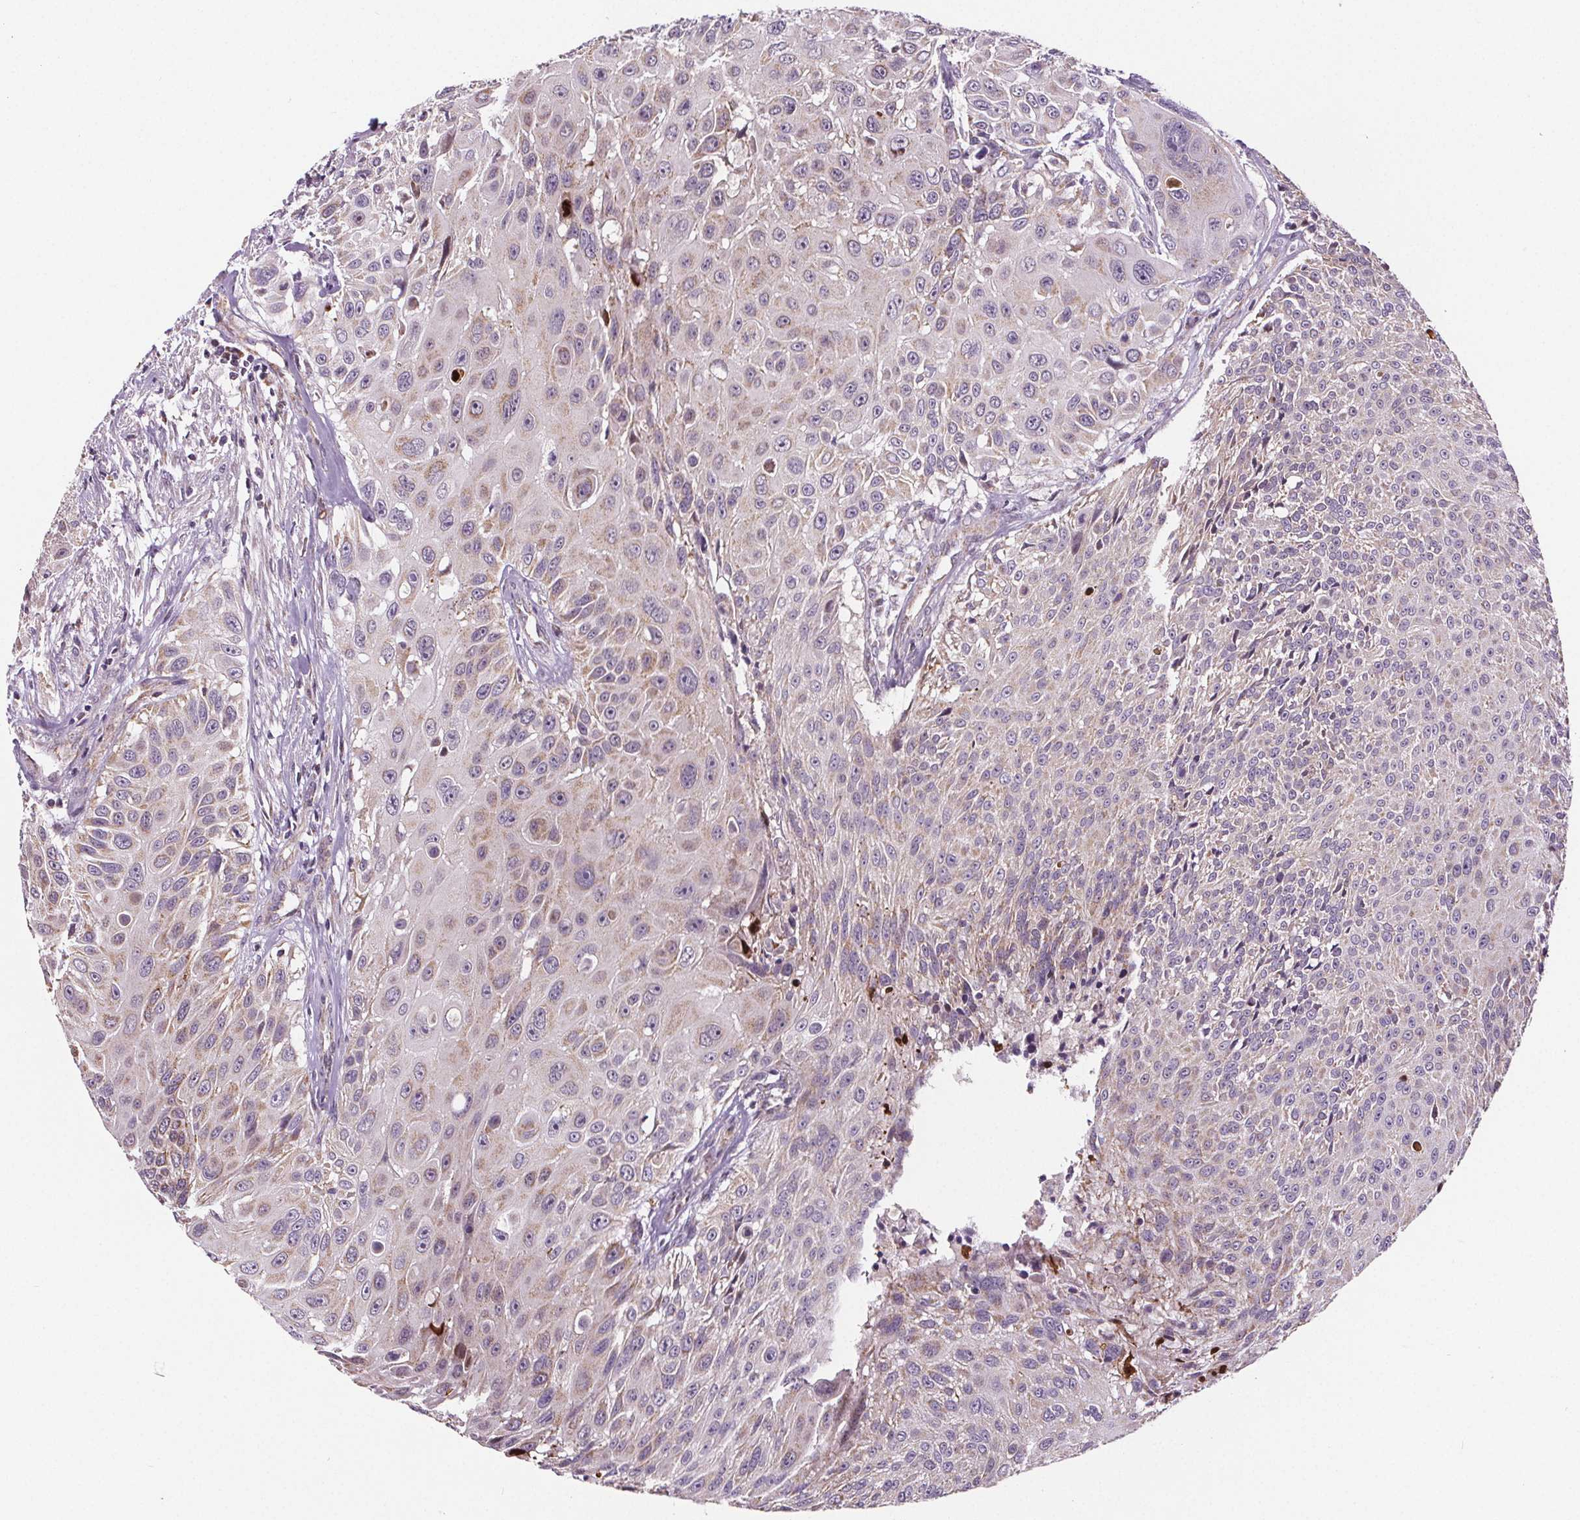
{"staining": {"intensity": "weak", "quantity": "<25%", "location": "cytoplasmic/membranous"}, "tissue": "urothelial cancer", "cell_type": "Tumor cells", "image_type": "cancer", "snomed": [{"axis": "morphology", "description": "Urothelial carcinoma, NOS"}, {"axis": "topography", "description": "Urinary bladder"}], "caption": "A high-resolution micrograph shows immunohistochemistry (IHC) staining of urothelial cancer, which demonstrates no significant expression in tumor cells.", "gene": "SUCLA2", "patient": {"sex": "male", "age": 55}}